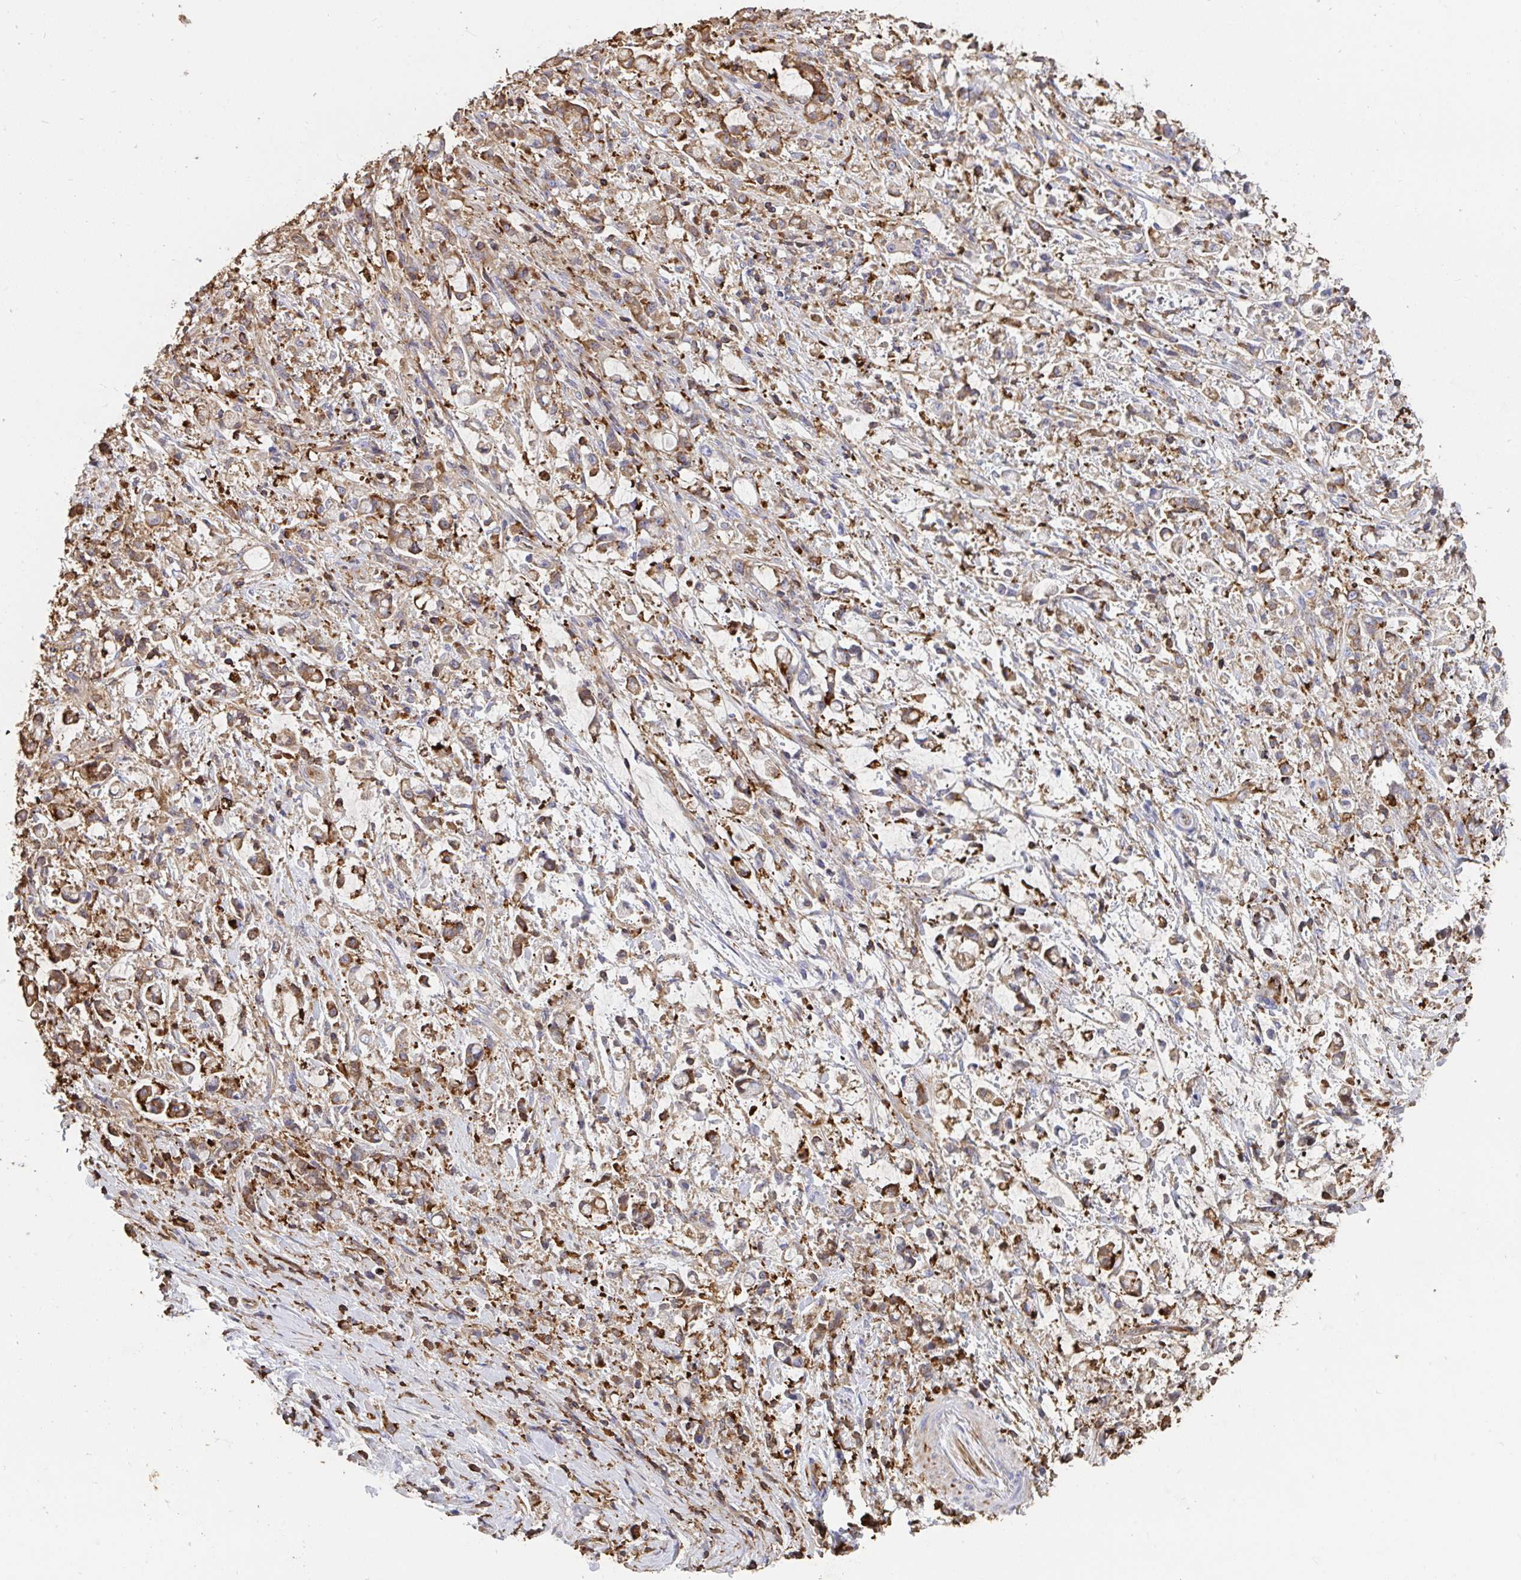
{"staining": {"intensity": "strong", "quantity": "25%-75%", "location": "cytoplasmic/membranous"}, "tissue": "stomach cancer", "cell_type": "Tumor cells", "image_type": "cancer", "snomed": [{"axis": "morphology", "description": "Adenocarcinoma, NOS"}, {"axis": "topography", "description": "Stomach"}], "caption": "Immunohistochemical staining of stomach adenocarcinoma shows high levels of strong cytoplasmic/membranous protein staining in about 25%-75% of tumor cells.", "gene": "CFL1", "patient": {"sex": "female", "age": 60}}